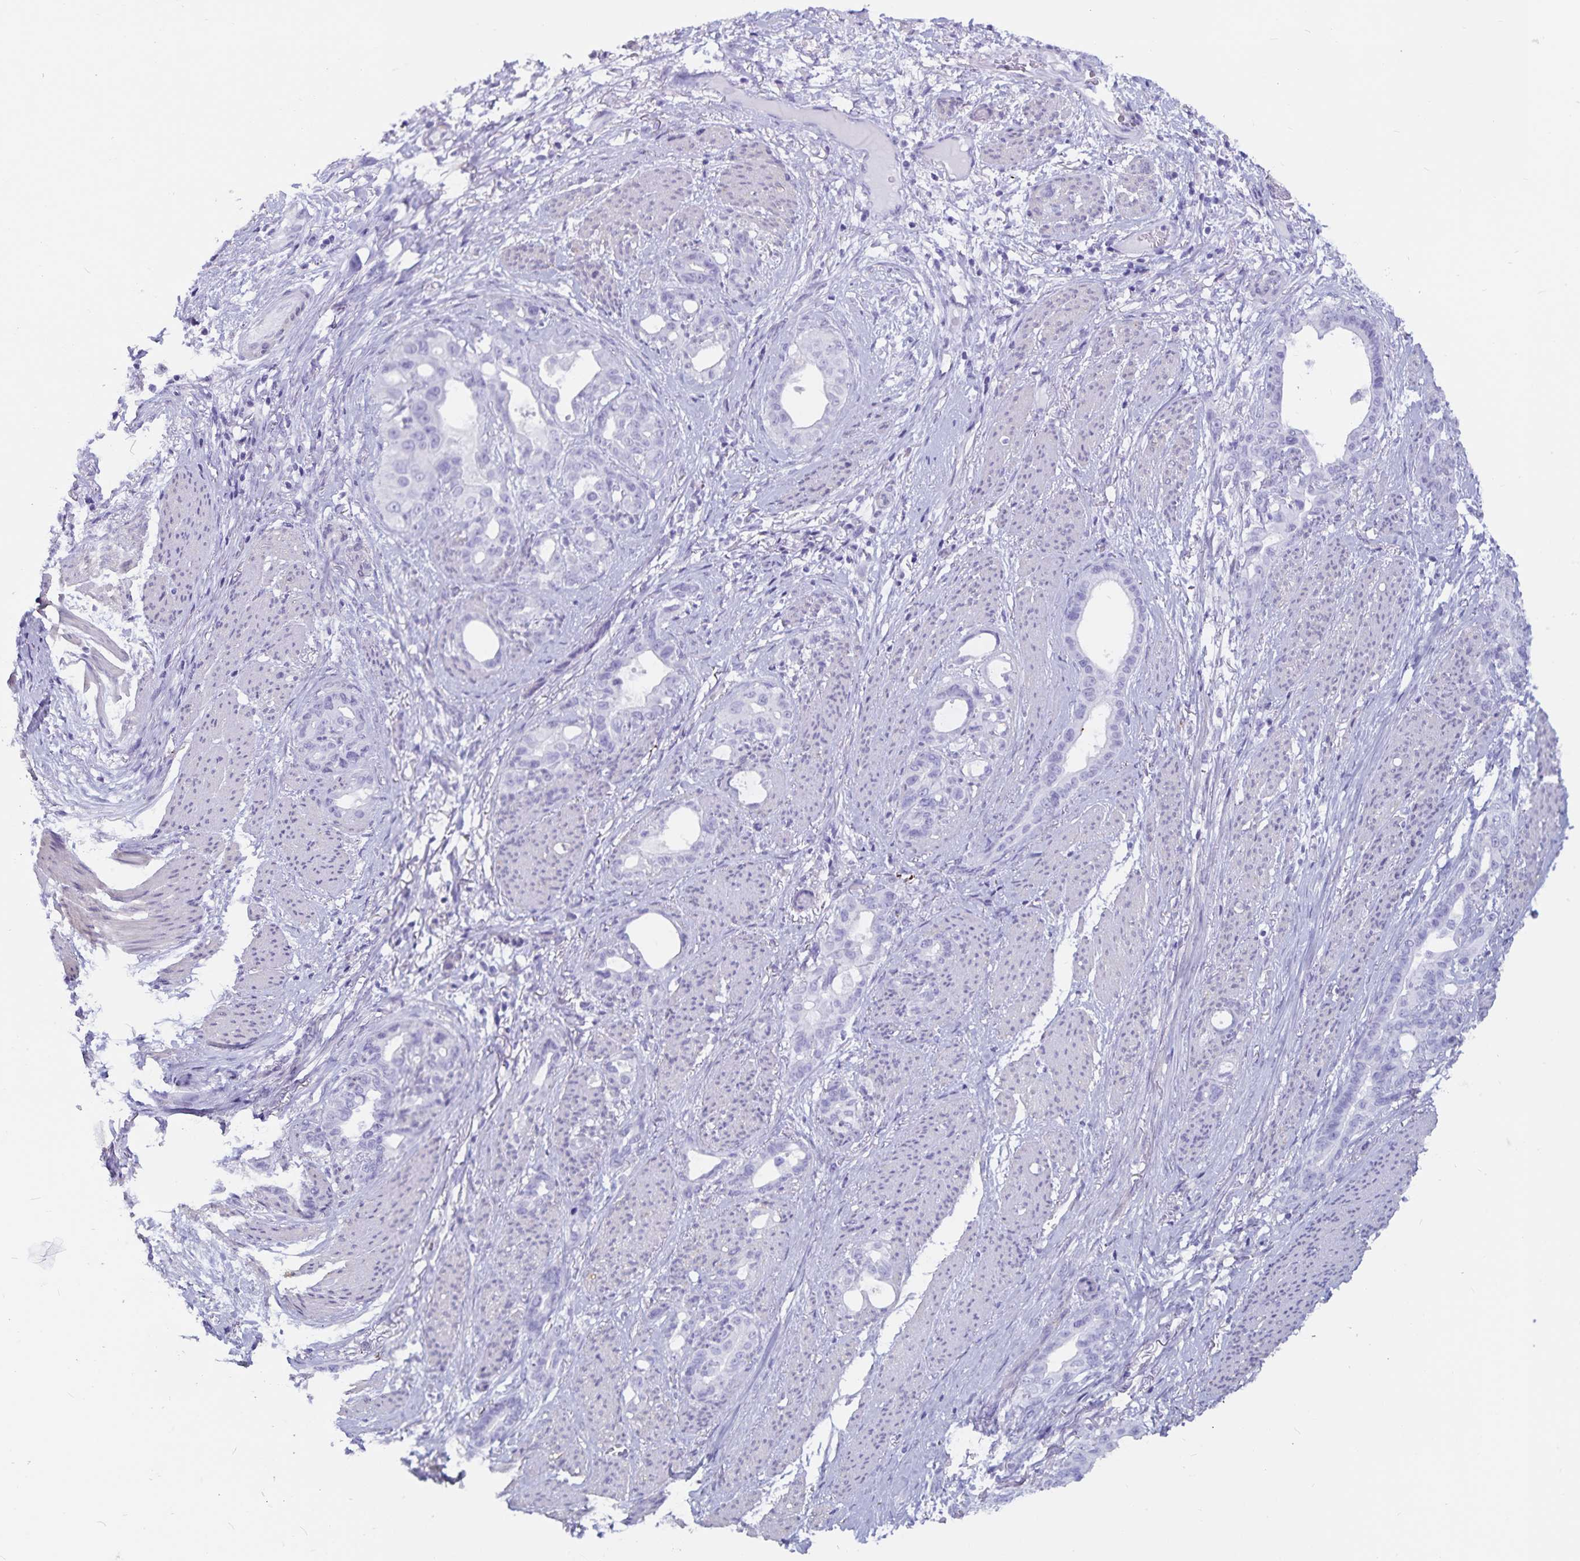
{"staining": {"intensity": "negative", "quantity": "none", "location": "none"}, "tissue": "stomach cancer", "cell_type": "Tumor cells", "image_type": "cancer", "snomed": [{"axis": "morphology", "description": "Normal tissue, NOS"}, {"axis": "morphology", "description": "Adenocarcinoma, NOS"}, {"axis": "topography", "description": "Esophagus"}, {"axis": "topography", "description": "Stomach, upper"}], "caption": "This is an immunohistochemistry (IHC) image of human stomach cancer (adenocarcinoma). There is no expression in tumor cells.", "gene": "GPR137", "patient": {"sex": "male", "age": 62}}